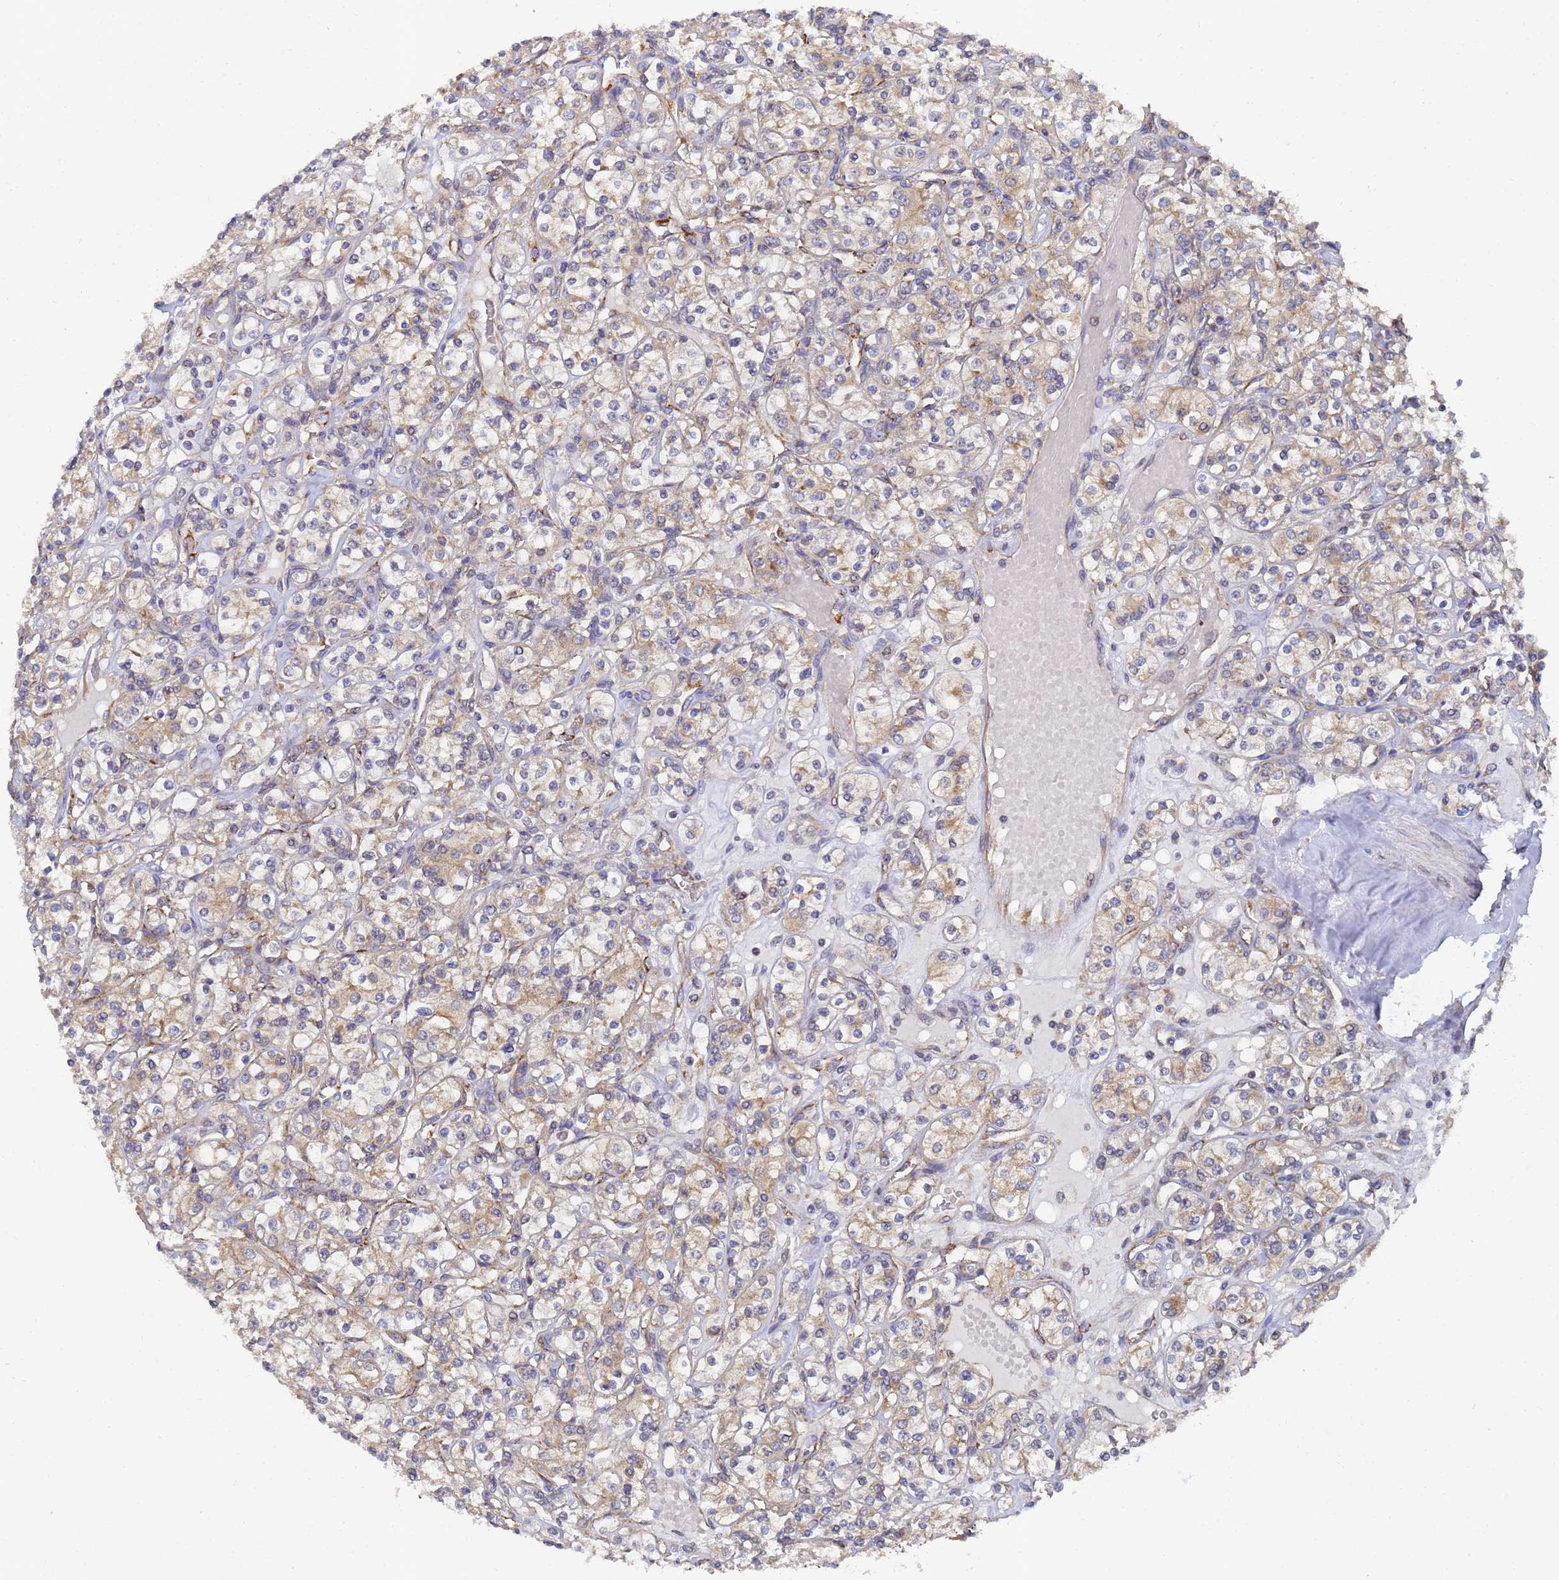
{"staining": {"intensity": "weak", "quantity": ">75%", "location": "cytoplasmic/membranous"}, "tissue": "renal cancer", "cell_type": "Tumor cells", "image_type": "cancer", "snomed": [{"axis": "morphology", "description": "Adenocarcinoma, NOS"}, {"axis": "topography", "description": "Kidney"}], "caption": "Protein expression analysis of human renal cancer (adenocarcinoma) reveals weak cytoplasmic/membranous positivity in about >75% of tumor cells. (Brightfield microscopy of DAB IHC at high magnification).", "gene": "ALS2CL", "patient": {"sex": "male", "age": 77}}